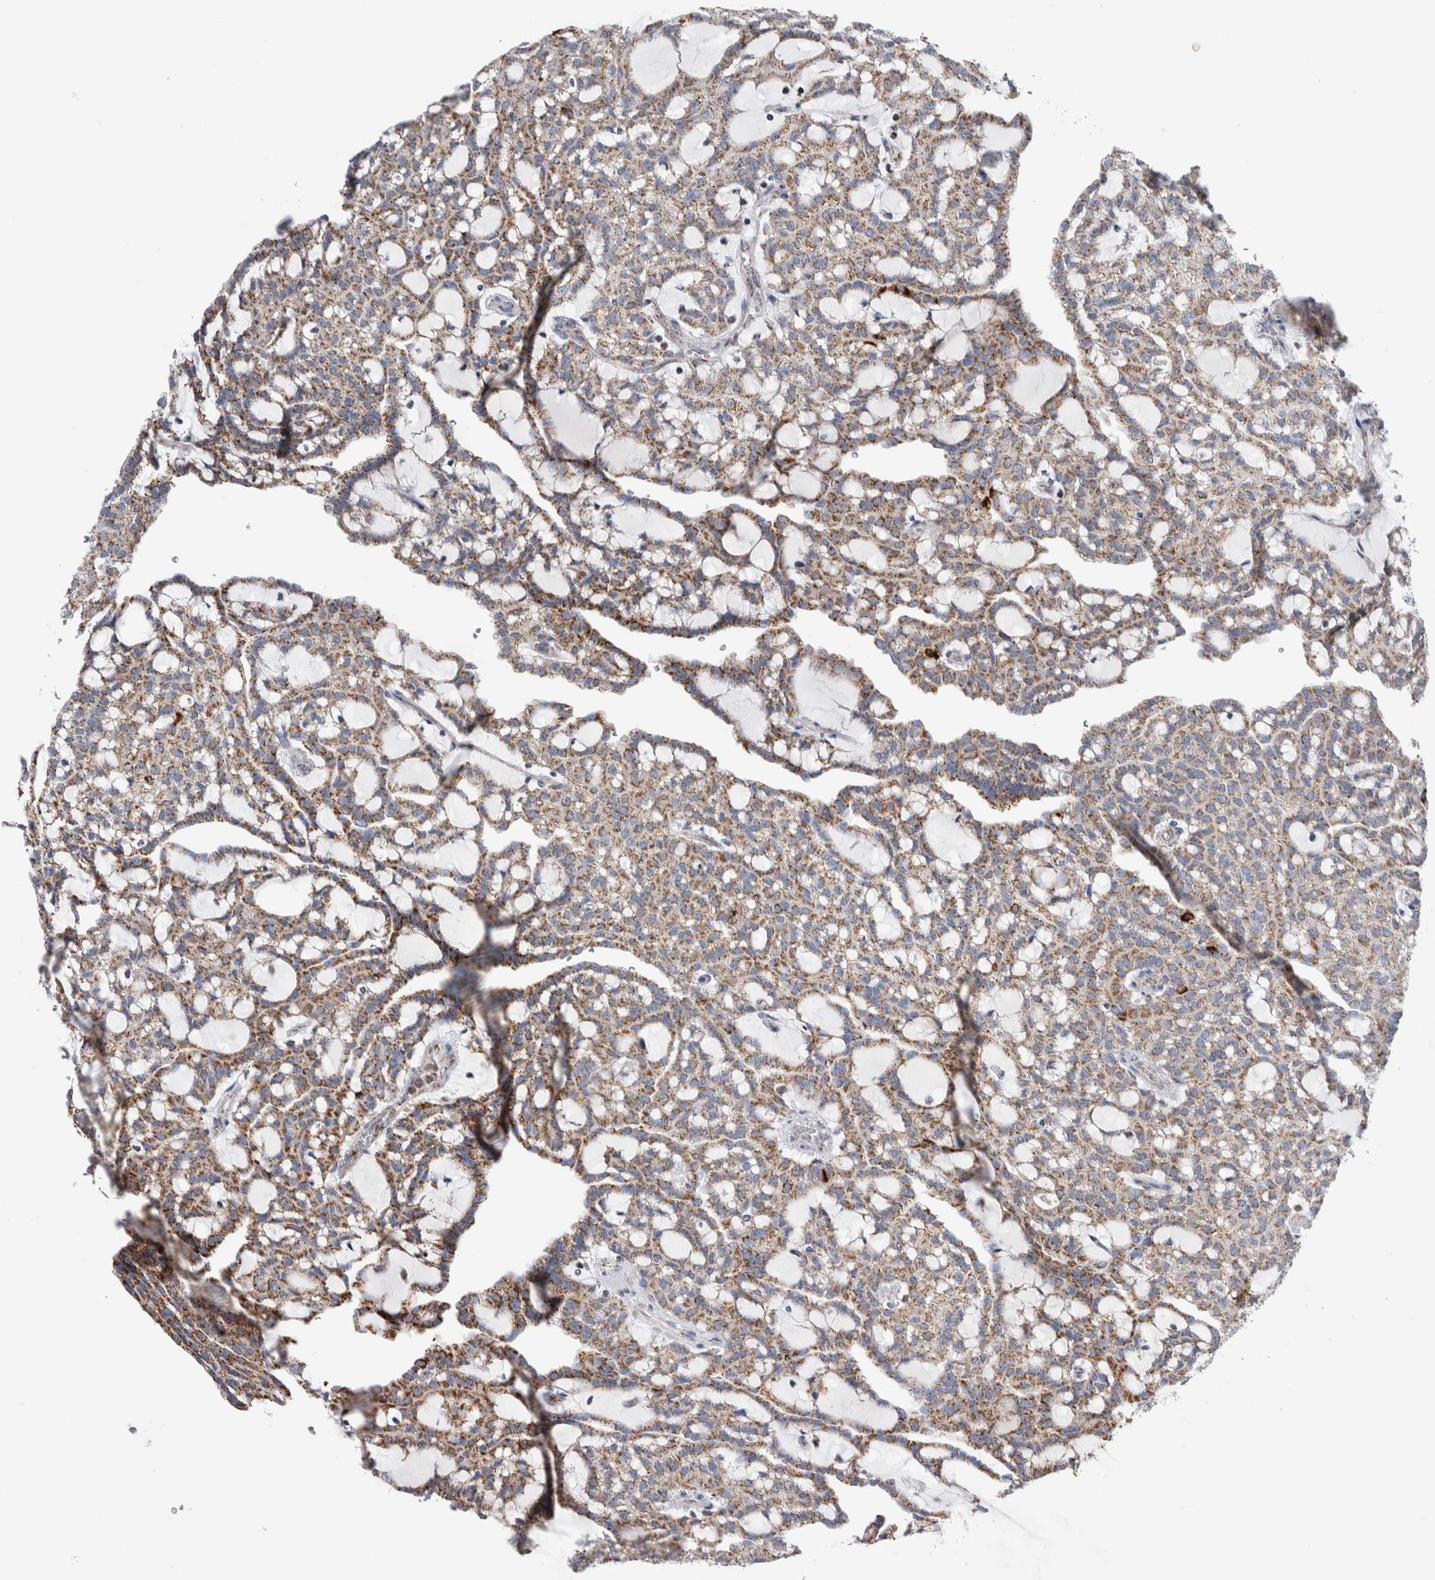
{"staining": {"intensity": "moderate", "quantity": ">75%", "location": "cytoplasmic/membranous"}, "tissue": "renal cancer", "cell_type": "Tumor cells", "image_type": "cancer", "snomed": [{"axis": "morphology", "description": "Adenocarcinoma, NOS"}, {"axis": "topography", "description": "Kidney"}], "caption": "DAB immunohistochemical staining of renal adenocarcinoma displays moderate cytoplasmic/membranous protein staining in approximately >75% of tumor cells. (brown staining indicates protein expression, while blue staining denotes nuclei).", "gene": "ETFA", "patient": {"sex": "male", "age": 63}}